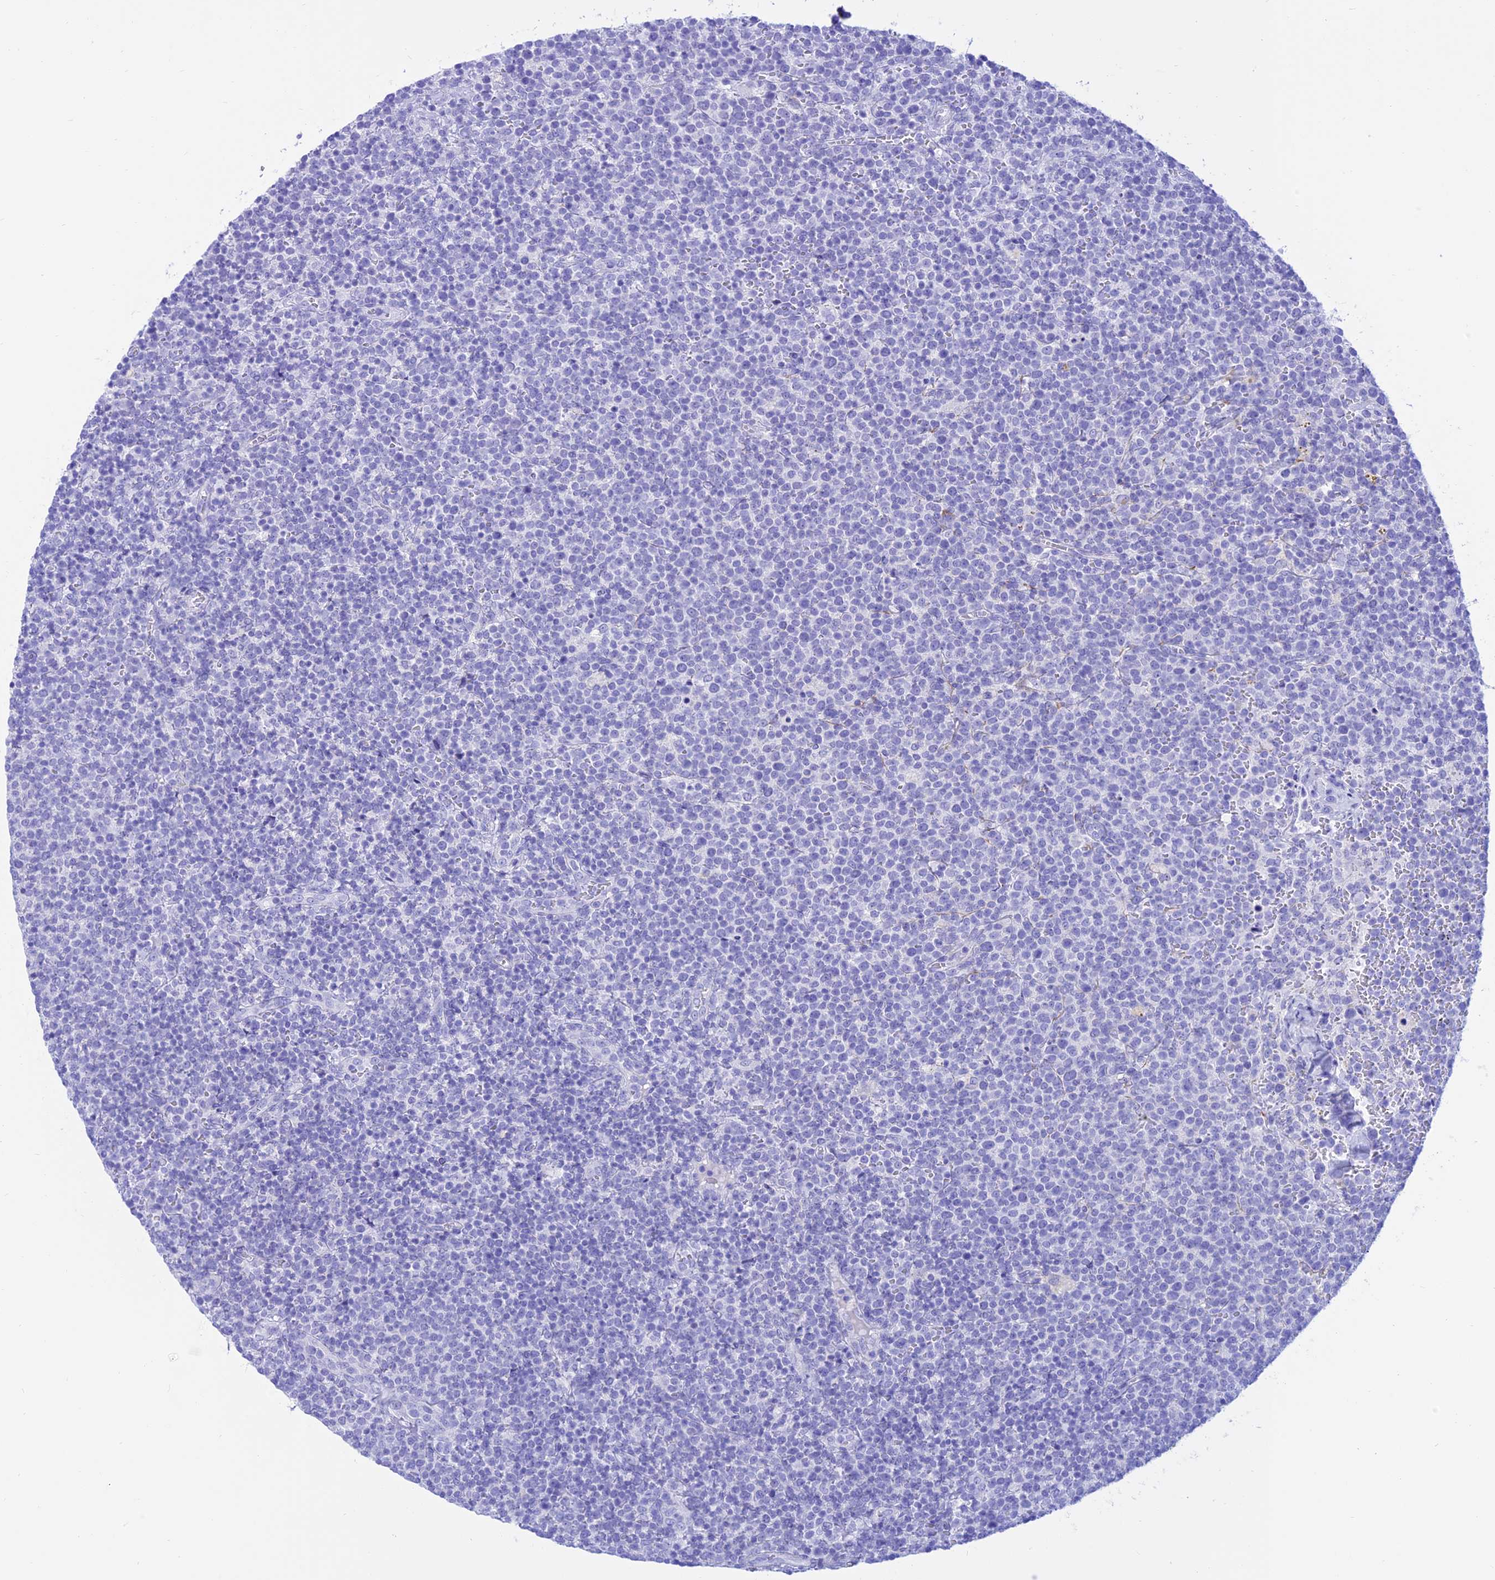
{"staining": {"intensity": "negative", "quantity": "none", "location": "none"}, "tissue": "lymphoma", "cell_type": "Tumor cells", "image_type": "cancer", "snomed": [{"axis": "morphology", "description": "Malignant lymphoma, non-Hodgkin's type, High grade"}, {"axis": "topography", "description": "Lymph node"}], "caption": "The IHC micrograph has no significant expression in tumor cells of lymphoma tissue.", "gene": "PRNP", "patient": {"sex": "male", "age": 61}}